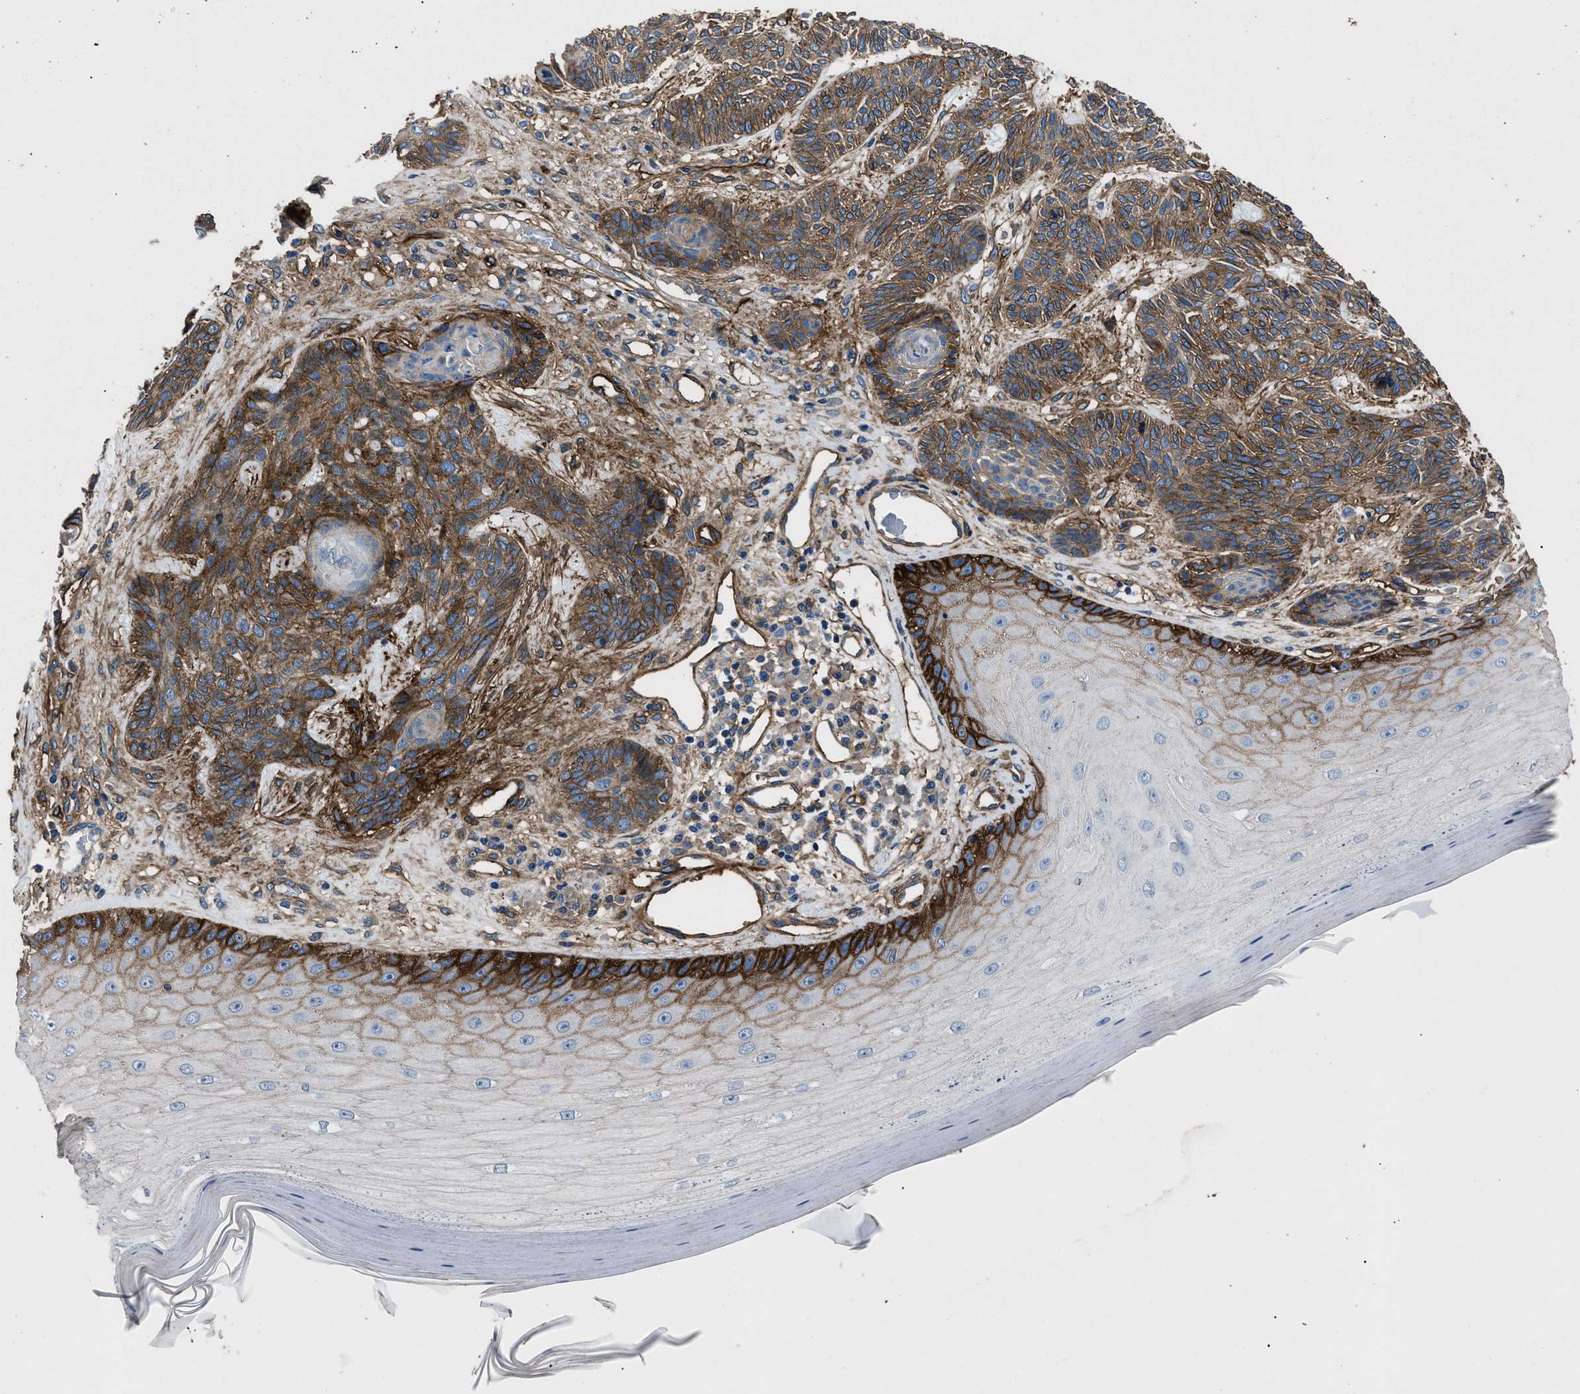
{"staining": {"intensity": "moderate", "quantity": ">75%", "location": "cytoplasmic/membranous"}, "tissue": "skin cancer", "cell_type": "Tumor cells", "image_type": "cancer", "snomed": [{"axis": "morphology", "description": "Basal cell carcinoma"}, {"axis": "topography", "description": "Skin"}], "caption": "Moderate cytoplasmic/membranous staining for a protein is seen in about >75% of tumor cells of skin basal cell carcinoma using immunohistochemistry (IHC).", "gene": "CD276", "patient": {"sex": "male", "age": 55}}